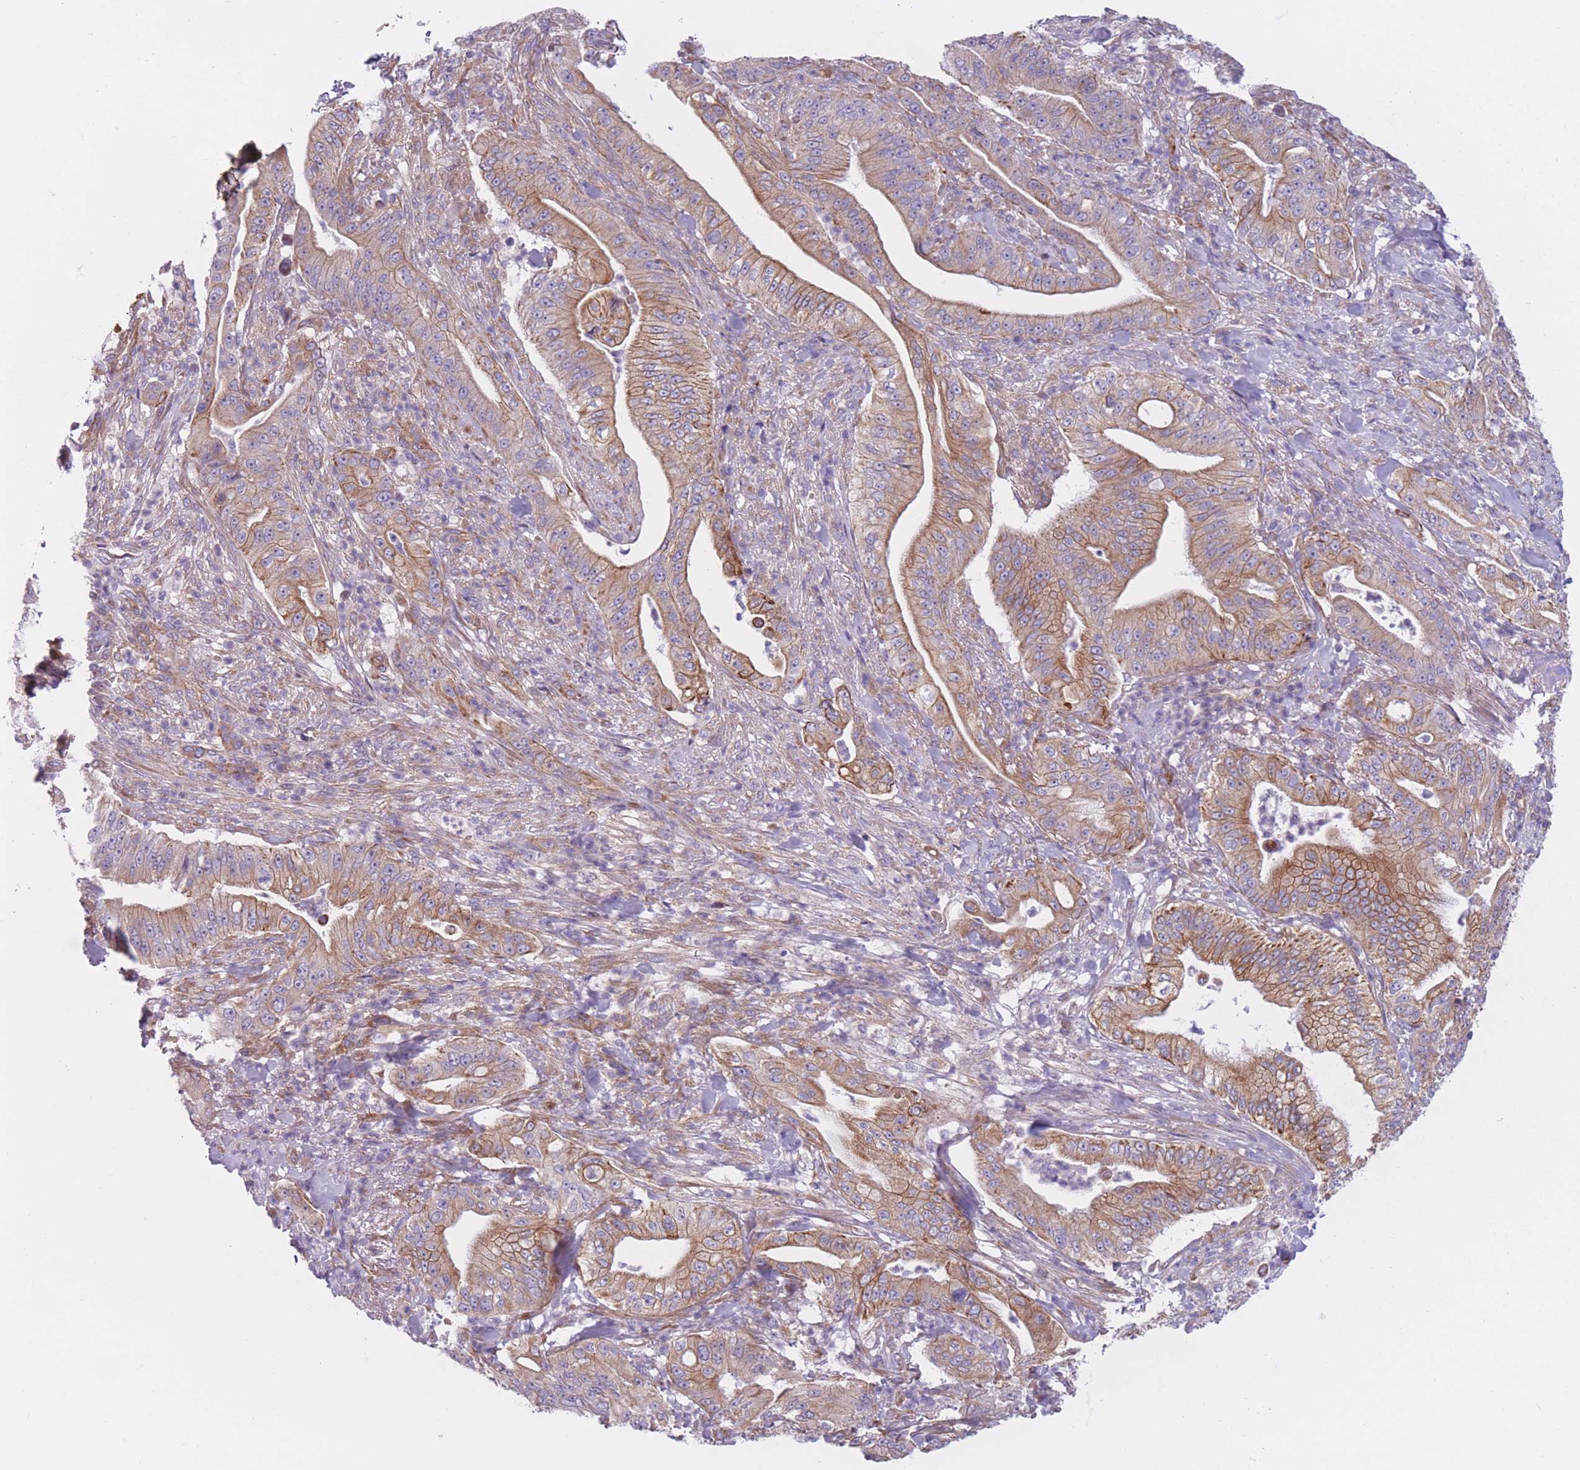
{"staining": {"intensity": "moderate", "quantity": ">75%", "location": "cytoplasmic/membranous"}, "tissue": "pancreatic cancer", "cell_type": "Tumor cells", "image_type": "cancer", "snomed": [{"axis": "morphology", "description": "Adenocarcinoma, NOS"}, {"axis": "topography", "description": "Pancreas"}], "caption": "Moderate cytoplasmic/membranous expression for a protein is appreciated in about >75% of tumor cells of pancreatic cancer (adenocarcinoma) using immunohistochemistry (IHC).", "gene": "SERPINB3", "patient": {"sex": "male", "age": 71}}